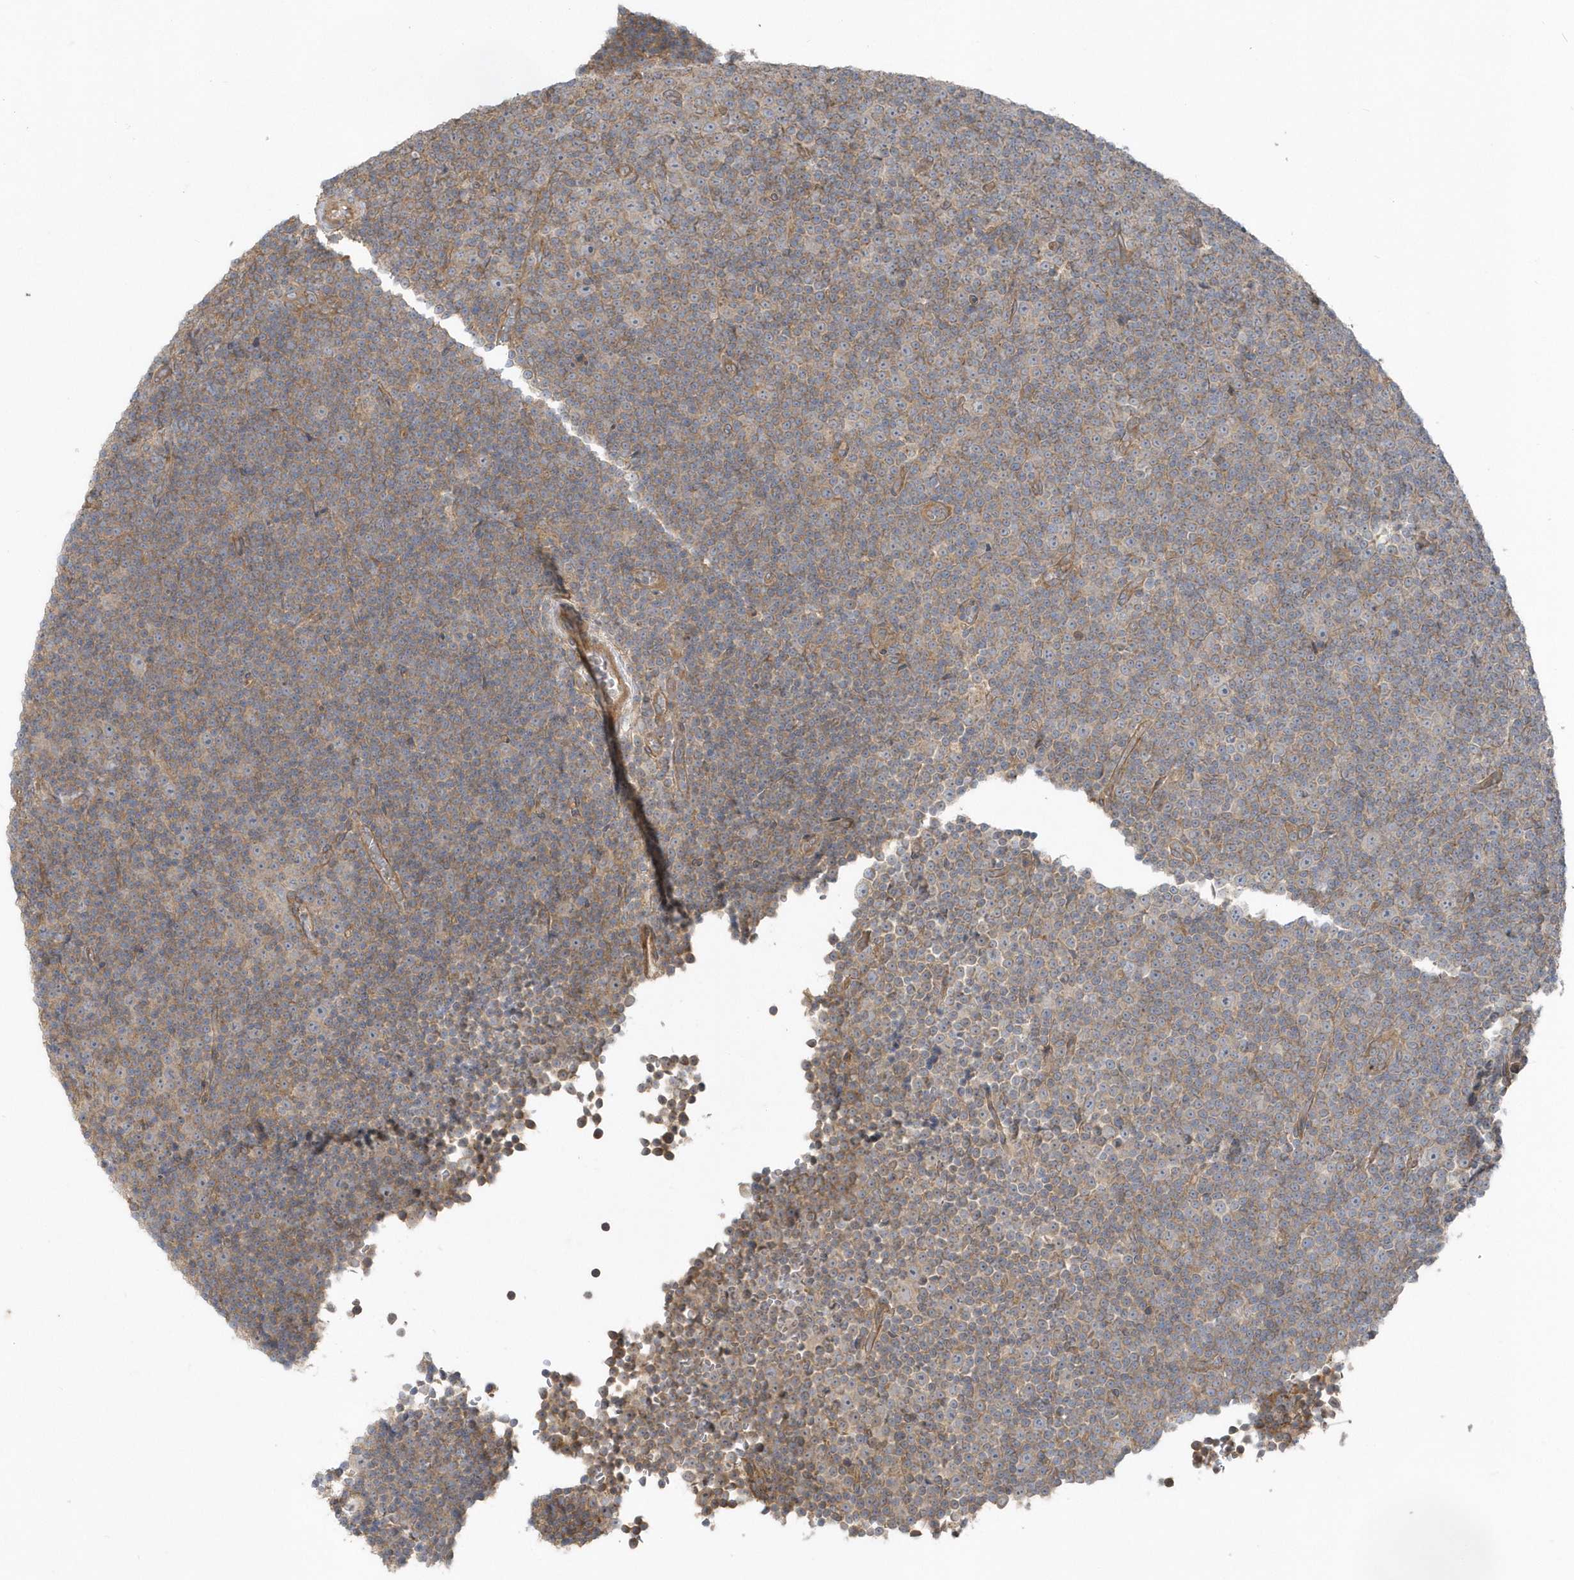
{"staining": {"intensity": "weak", "quantity": "25%-75%", "location": "cytoplasmic/membranous"}, "tissue": "lymphoma", "cell_type": "Tumor cells", "image_type": "cancer", "snomed": [{"axis": "morphology", "description": "Malignant lymphoma, non-Hodgkin's type, Low grade"}, {"axis": "topography", "description": "Lymph node"}], "caption": "Protein expression analysis of human lymphoma reveals weak cytoplasmic/membranous expression in about 25%-75% of tumor cells.", "gene": "ACTR1A", "patient": {"sex": "female", "age": 67}}